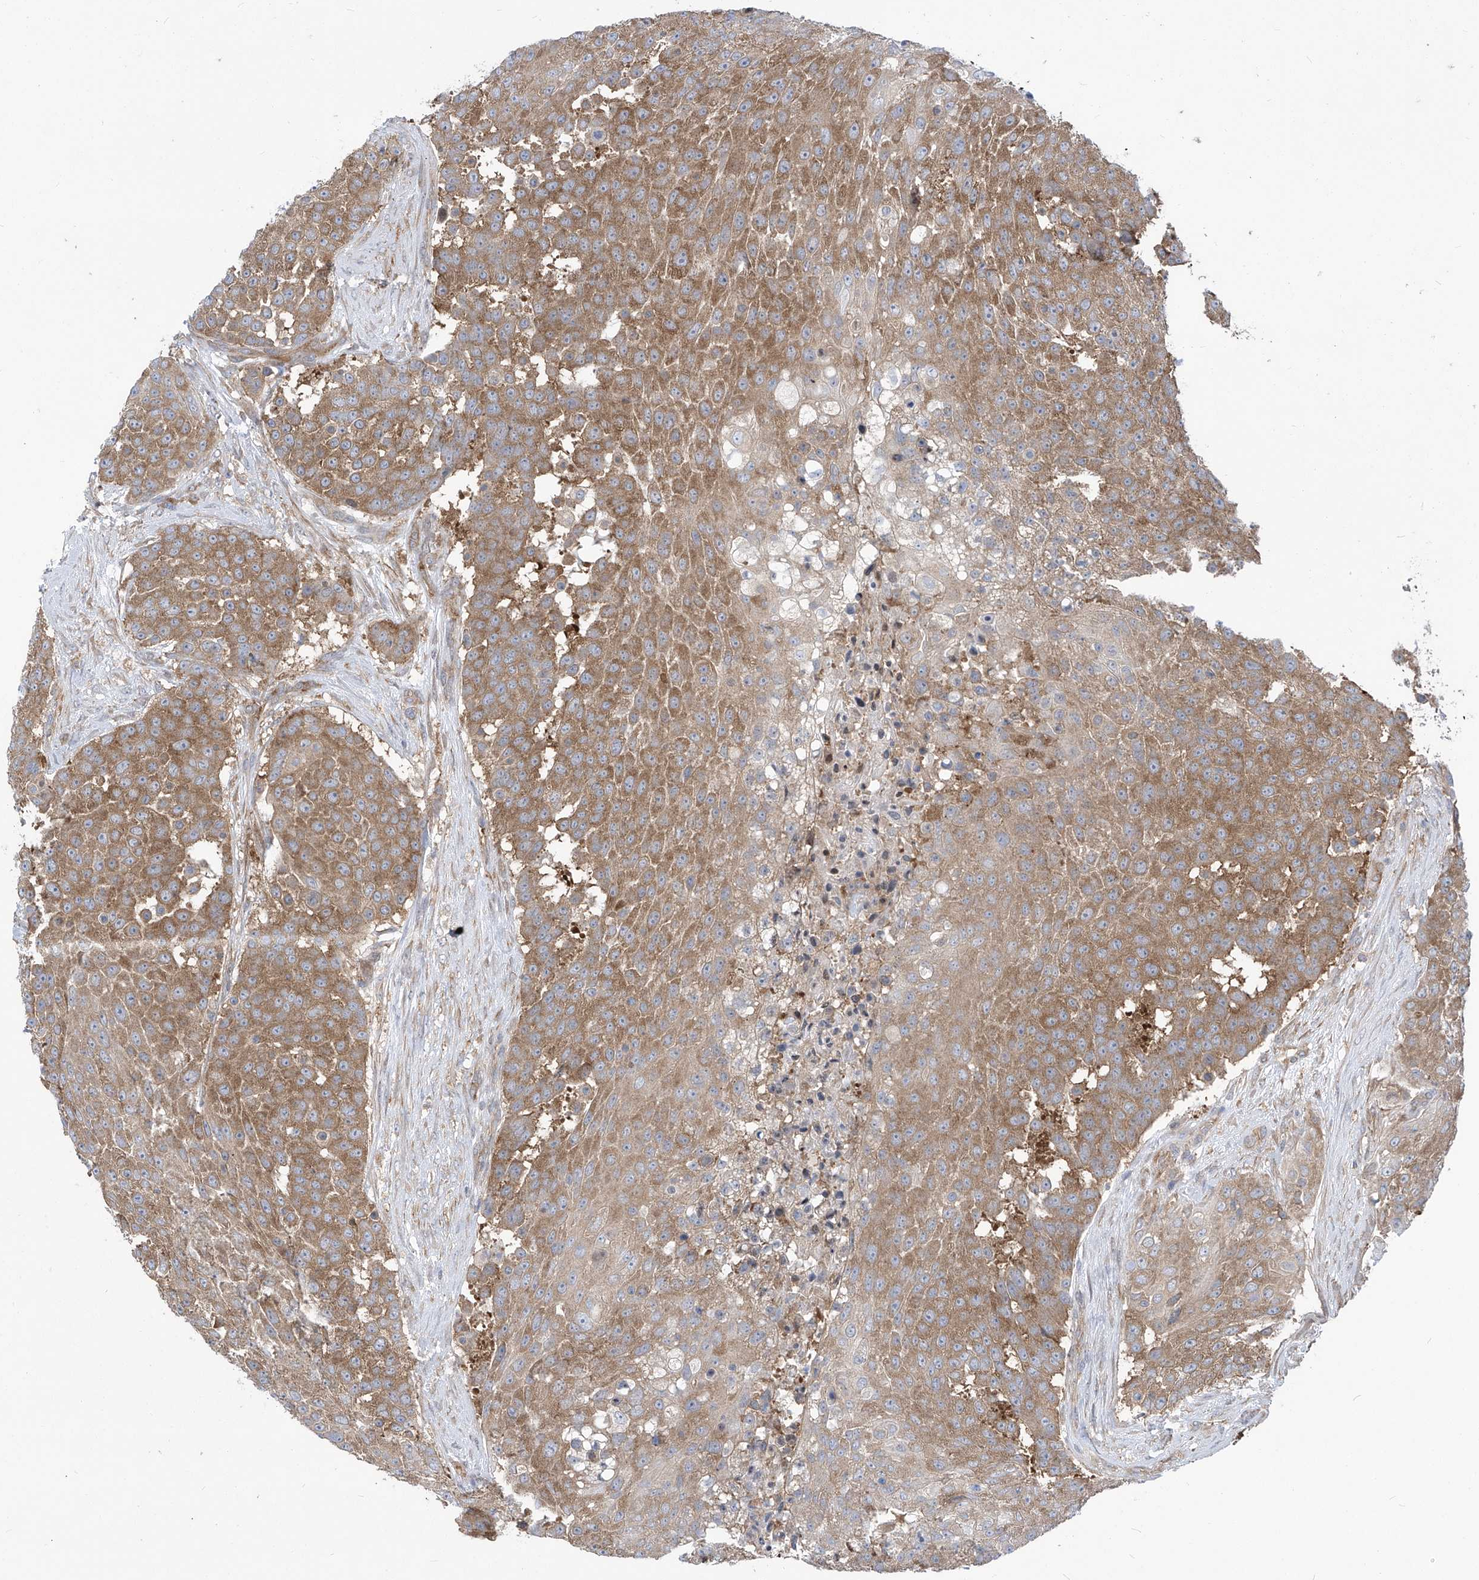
{"staining": {"intensity": "moderate", "quantity": ">75%", "location": "cytoplasmic/membranous"}, "tissue": "urothelial cancer", "cell_type": "Tumor cells", "image_type": "cancer", "snomed": [{"axis": "morphology", "description": "Urothelial carcinoma, High grade"}, {"axis": "topography", "description": "Urinary bladder"}], "caption": "The image displays a brown stain indicating the presence of a protein in the cytoplasmic/membranous of tumor cells in high-grade urothelial carcinoma. (IHC, brightfield microscopy, high magnification).", "gene": "EIF3M", "patient": {"sex": "female", "age": 63}}